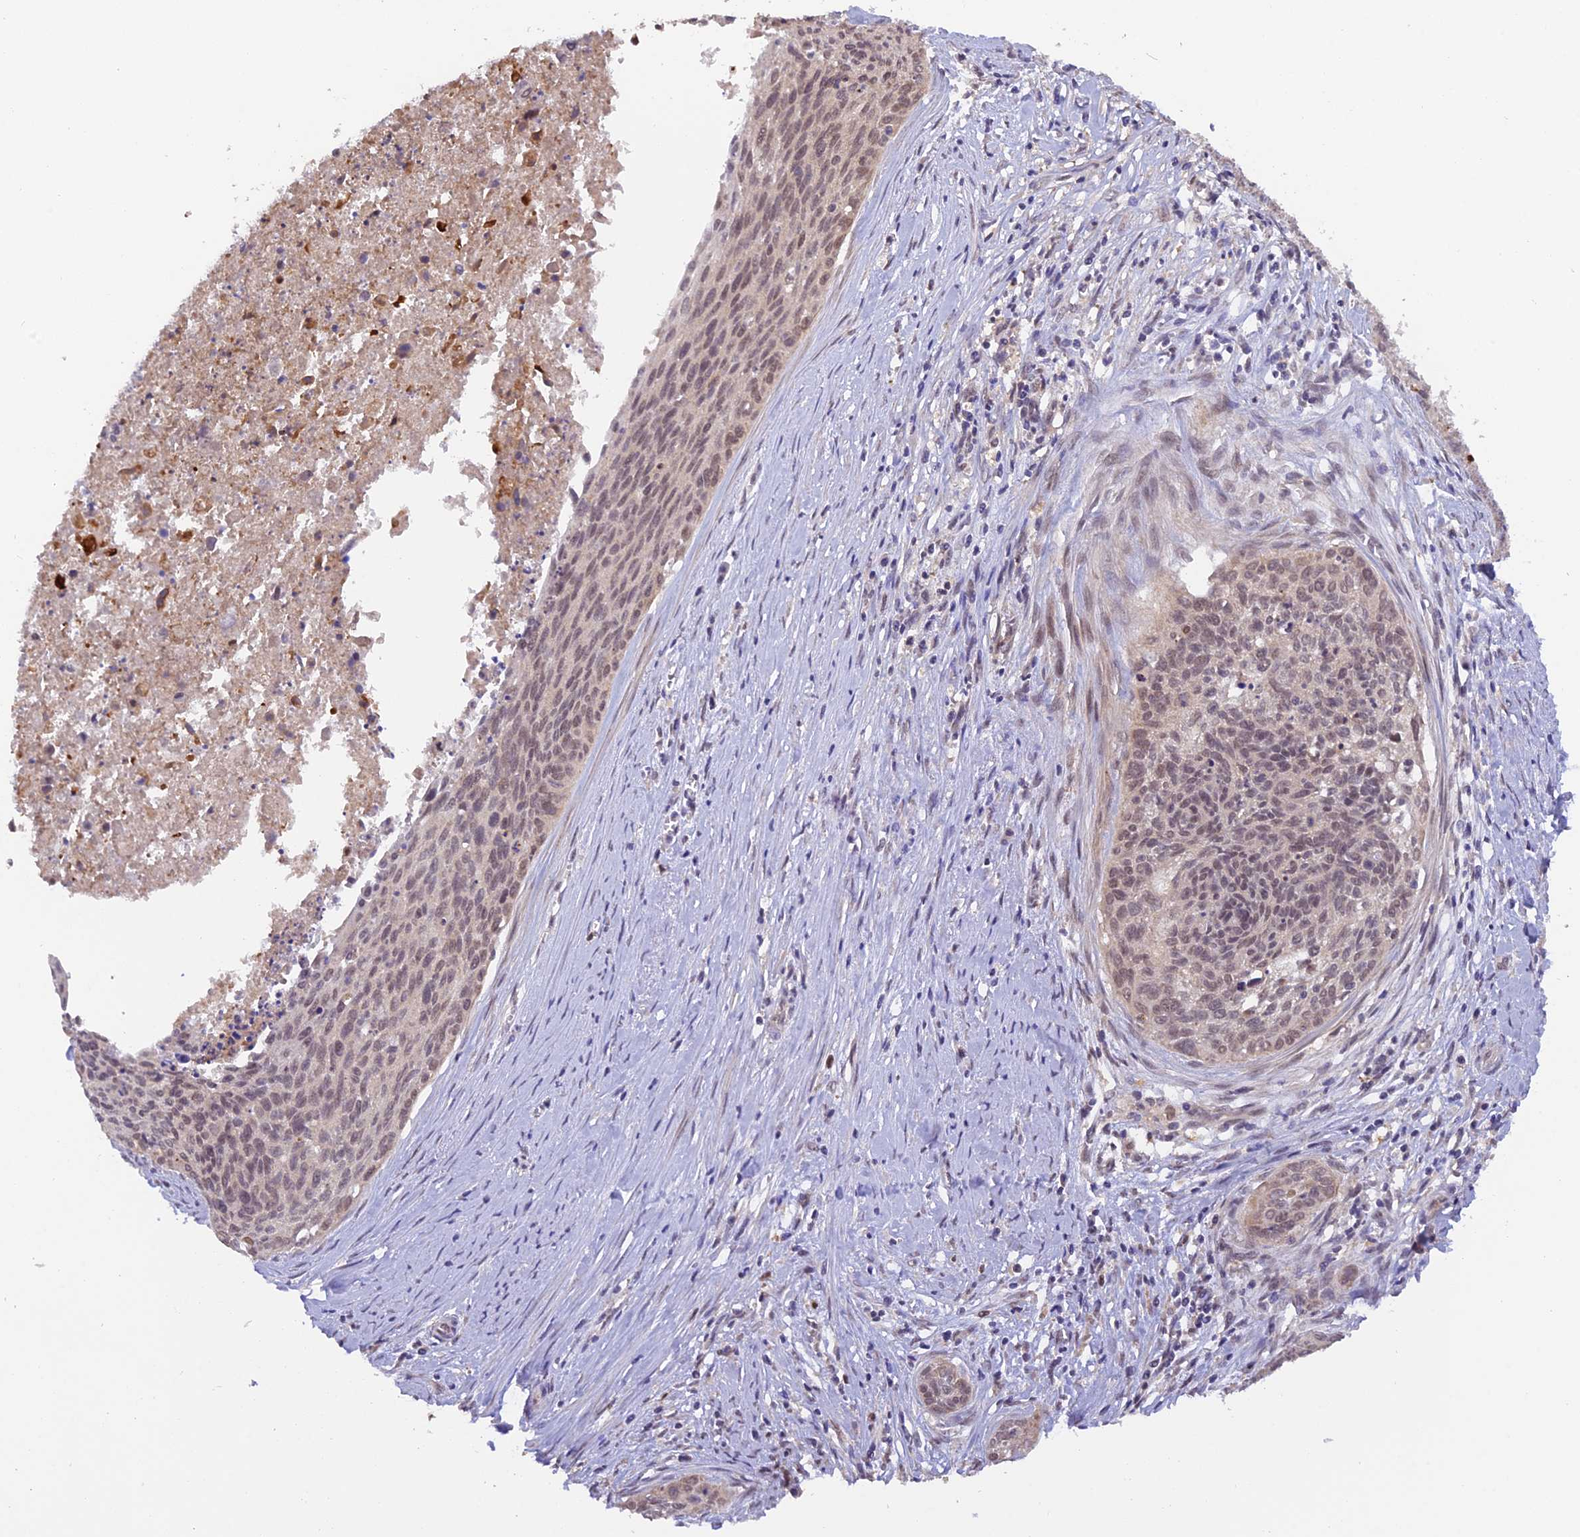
{"staining": {"intensity": "weak", "quantity": ">75%", "location": "nuclear"}, "tissue": "cervical cancer", "cell_type": "Tumor cells", "image_type": "cancer", "snomed": [{"axis": "morphology", "description": "Squamous cell carcinoma, NOS"}, {"axis": "topography", "description": "Cervix"}], "caption": "A micrograph showing weak nuclear positivity in approximately >75% of tumor cells in cervical cancer (squamous cell carcinoma), as visualized by brown immunohistochemical staining.", "gene": "MNS1", "patient": {"sex": "female", "age": 55}}